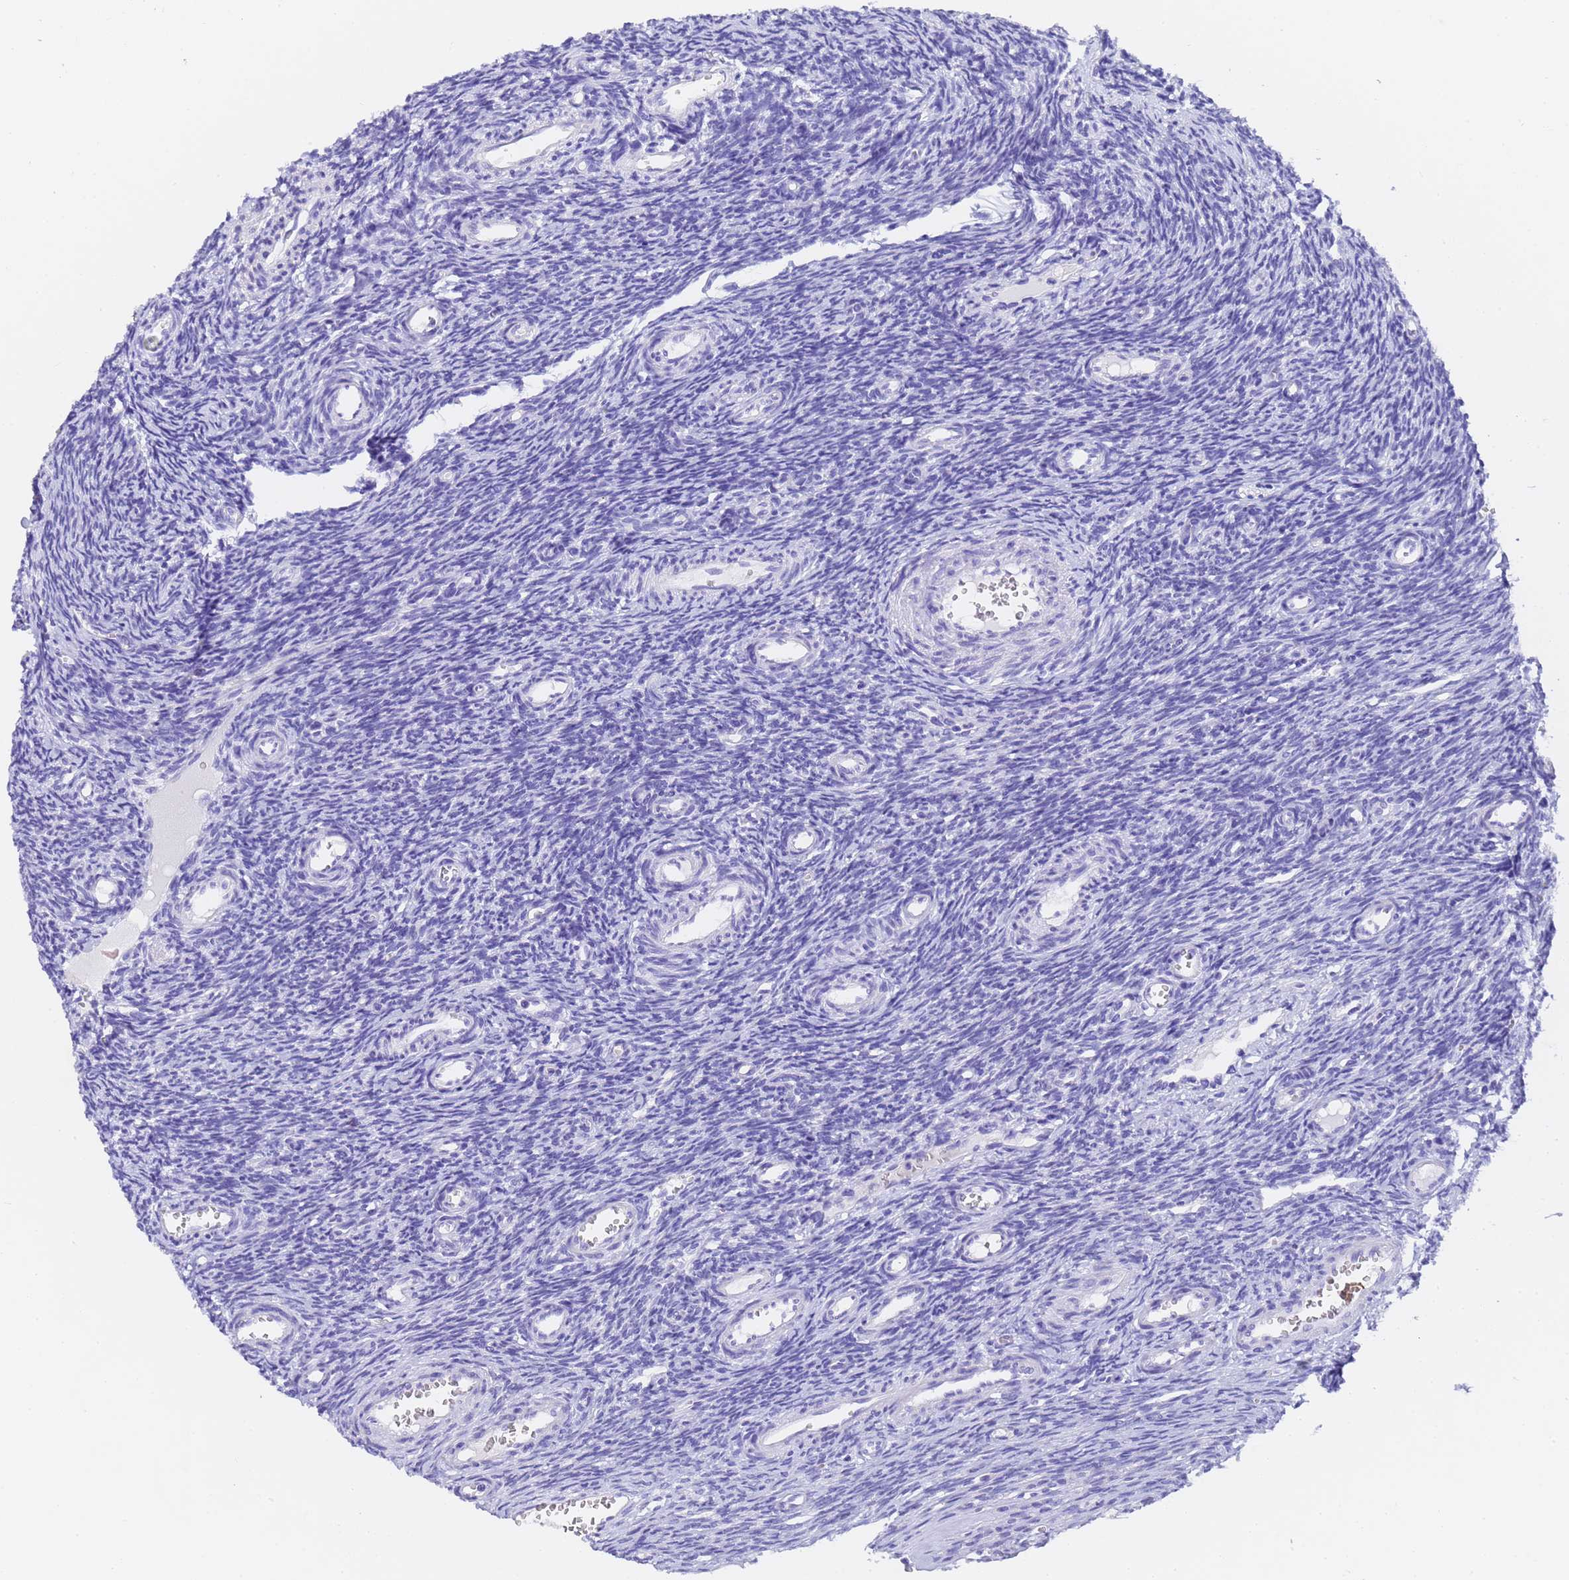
{"staining": {"intensity": "negative", "quantity": "none", "location": "none"}, "tissue": "ovary", "cell_type": "Ovarian stroma cells", "image_type": "normal", "snomed": [{"axis": "morphology", "description": "Normal tissue, NOS"}, {"axis": "topography", "description": "Ovary"}], "caption": "The immunohistochemistry (IHC) image has no significant staining in ovarian stroma cells of ovary.", "gene": "GABRA1", "patient": {"sex": "female", "age": 39}}